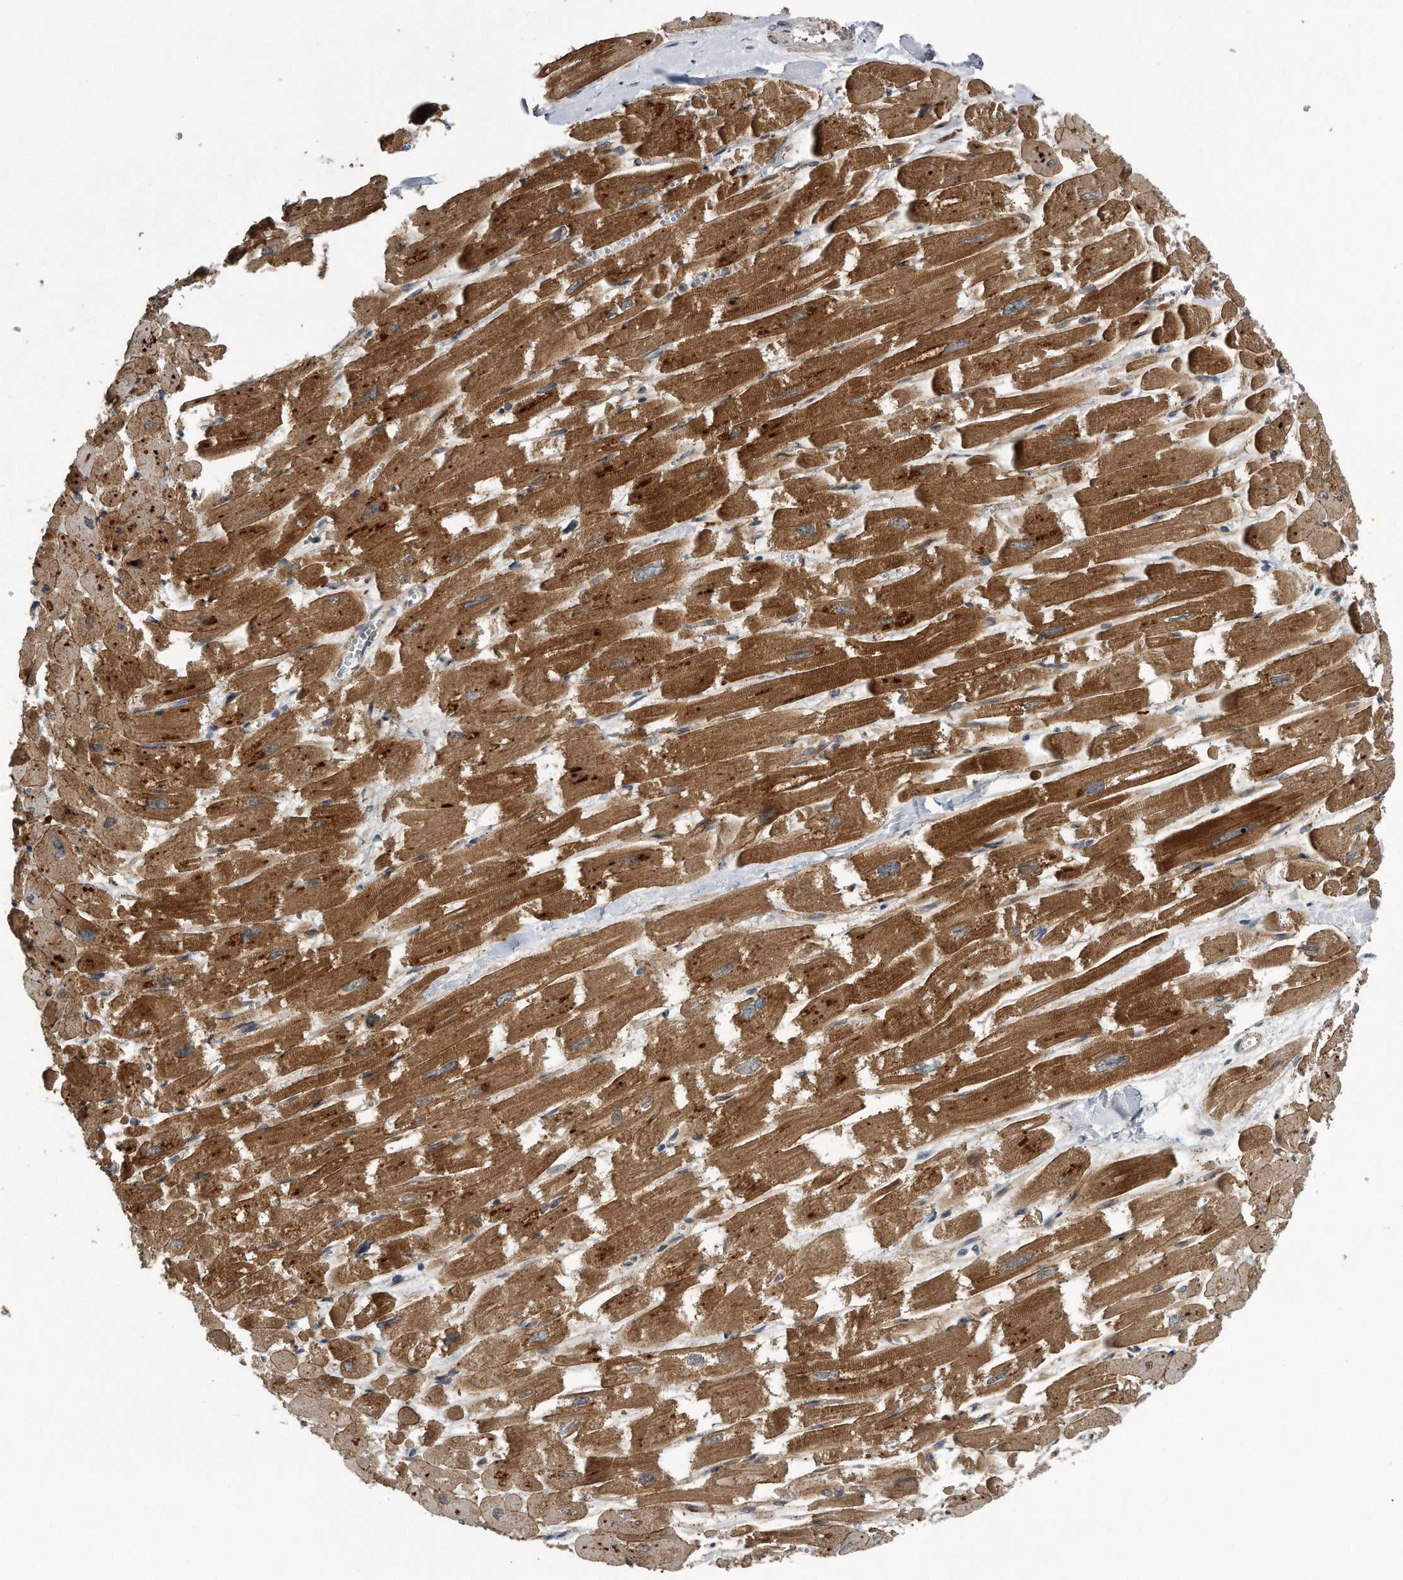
{"staining": {"intensity": "strong", "quantity": ">75%", "location": "cytoplasmic/membranous"}, "tissue": "heart muscle", "cell_type": "Cardiomyocytes", "image_type": "normal", "snomed": [{"axis": "morphology", "description": "Normal tissue, NOS"}, {"axis": "topography", "description": "Heart"}], "caption": "An immunohistochemistry (IHC) image of unremarkable tissue is shown. Protein staining in brown shows strong cytoplasmic/membranous positivity in heart muscle within cardiomyocytes. (DAB IHC, brown staining for protein, blue staining for nuclei).", "gene": "LYRM4", "patient": {"sex": "male", "age": 54}}